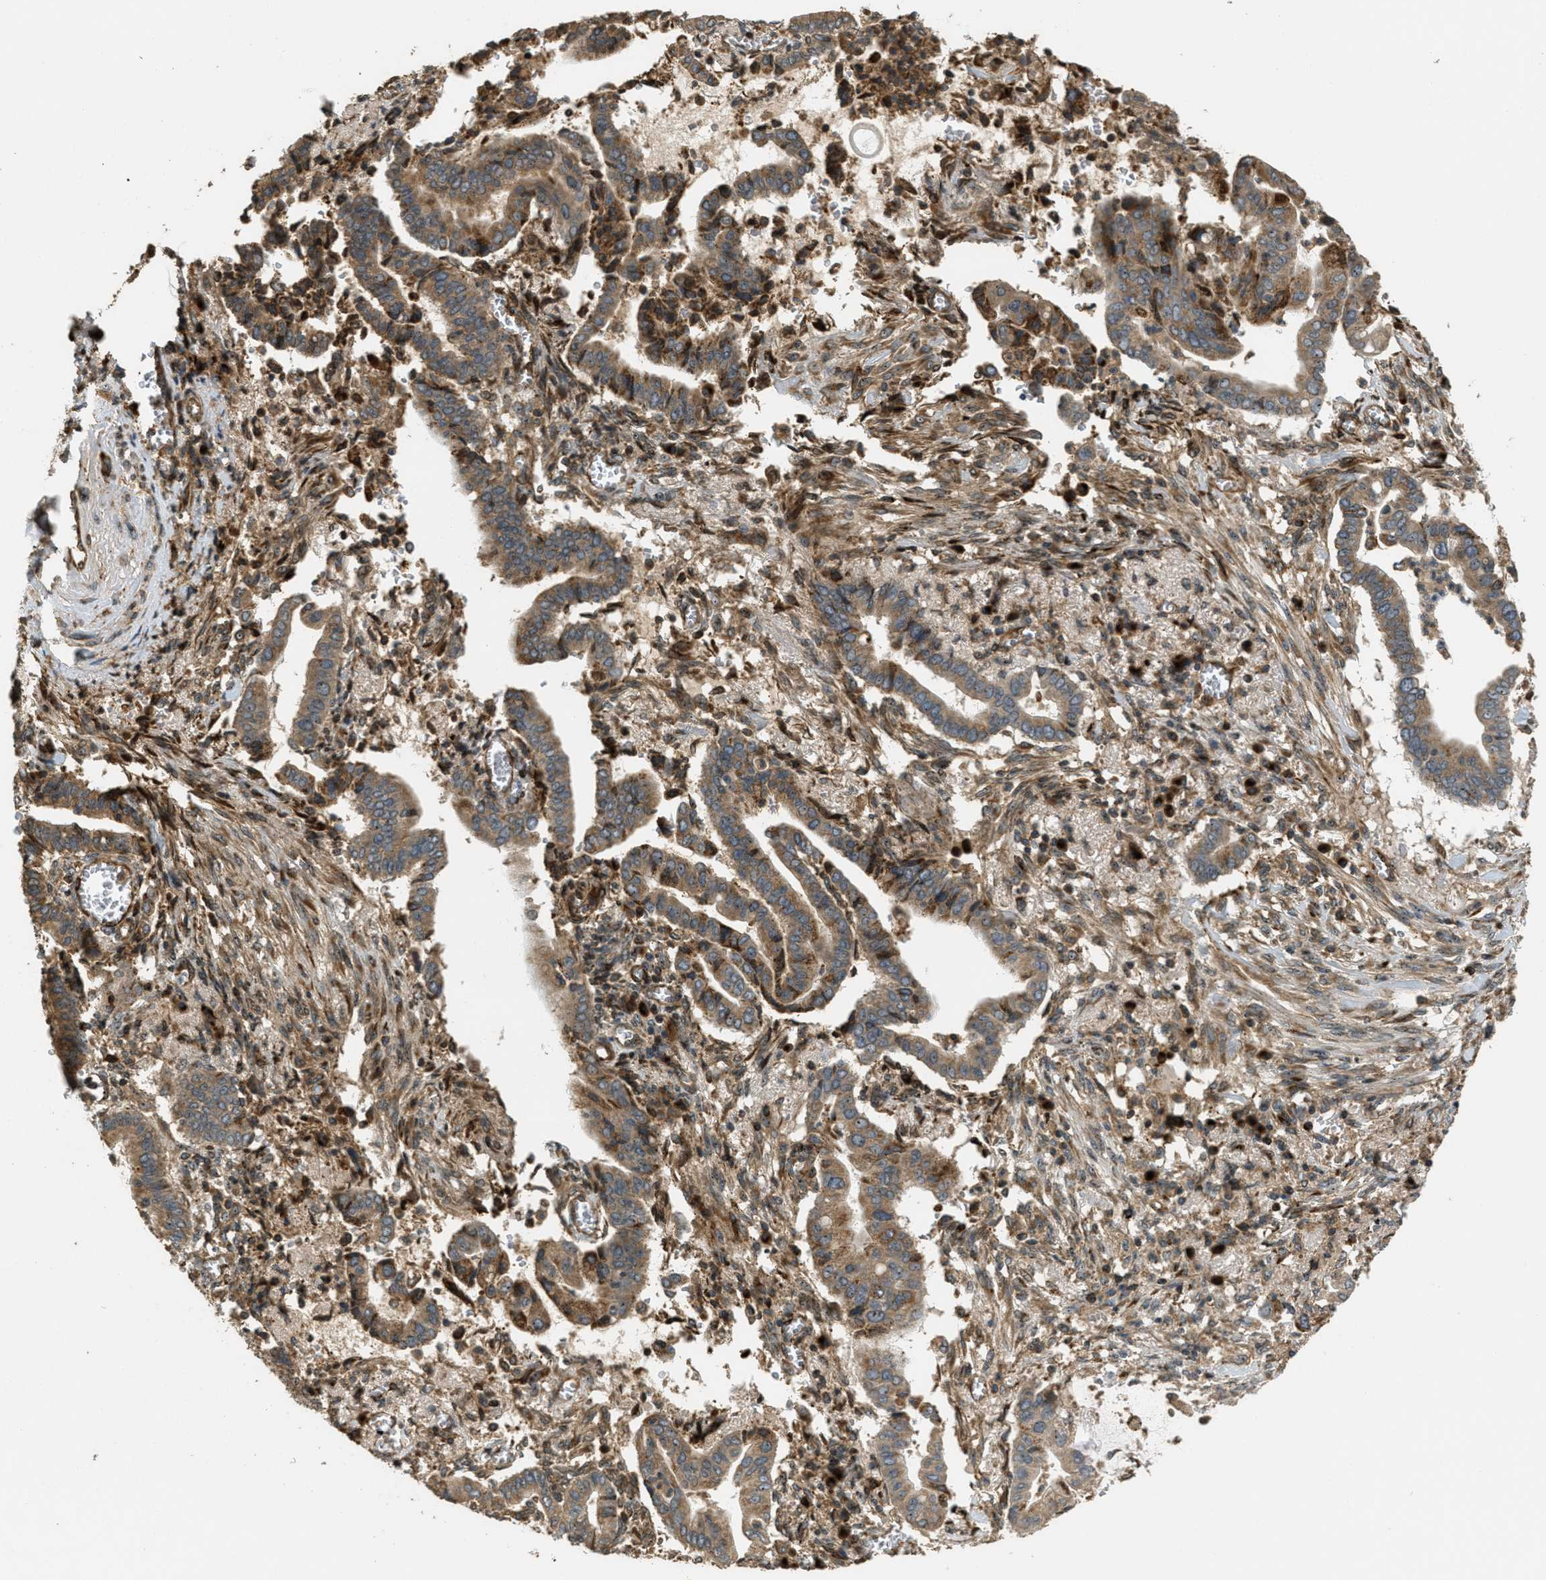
{"staining": {"intensity": "moderate", "quantity": ">75%", "location": "cytoplasmic/membranous"}, "tissue": "cervical cancer", "cell_type": "Tumor cells", "image_type": "cancer", "snomed": [{"axis": "morphology", "description": "Adenocarcinoma, NOS"}, {"axis": "topography", "description": "Cervix"}], "caption": "Immunohistochemical staining of human adenocarcinoma (cervical) reveals medium levels of moderate cytoplasmic/membranous protein expression in approximately >75% of tumor cells.", "gene": "LRP12", "patient": {"sex": "female", "age": 44}}